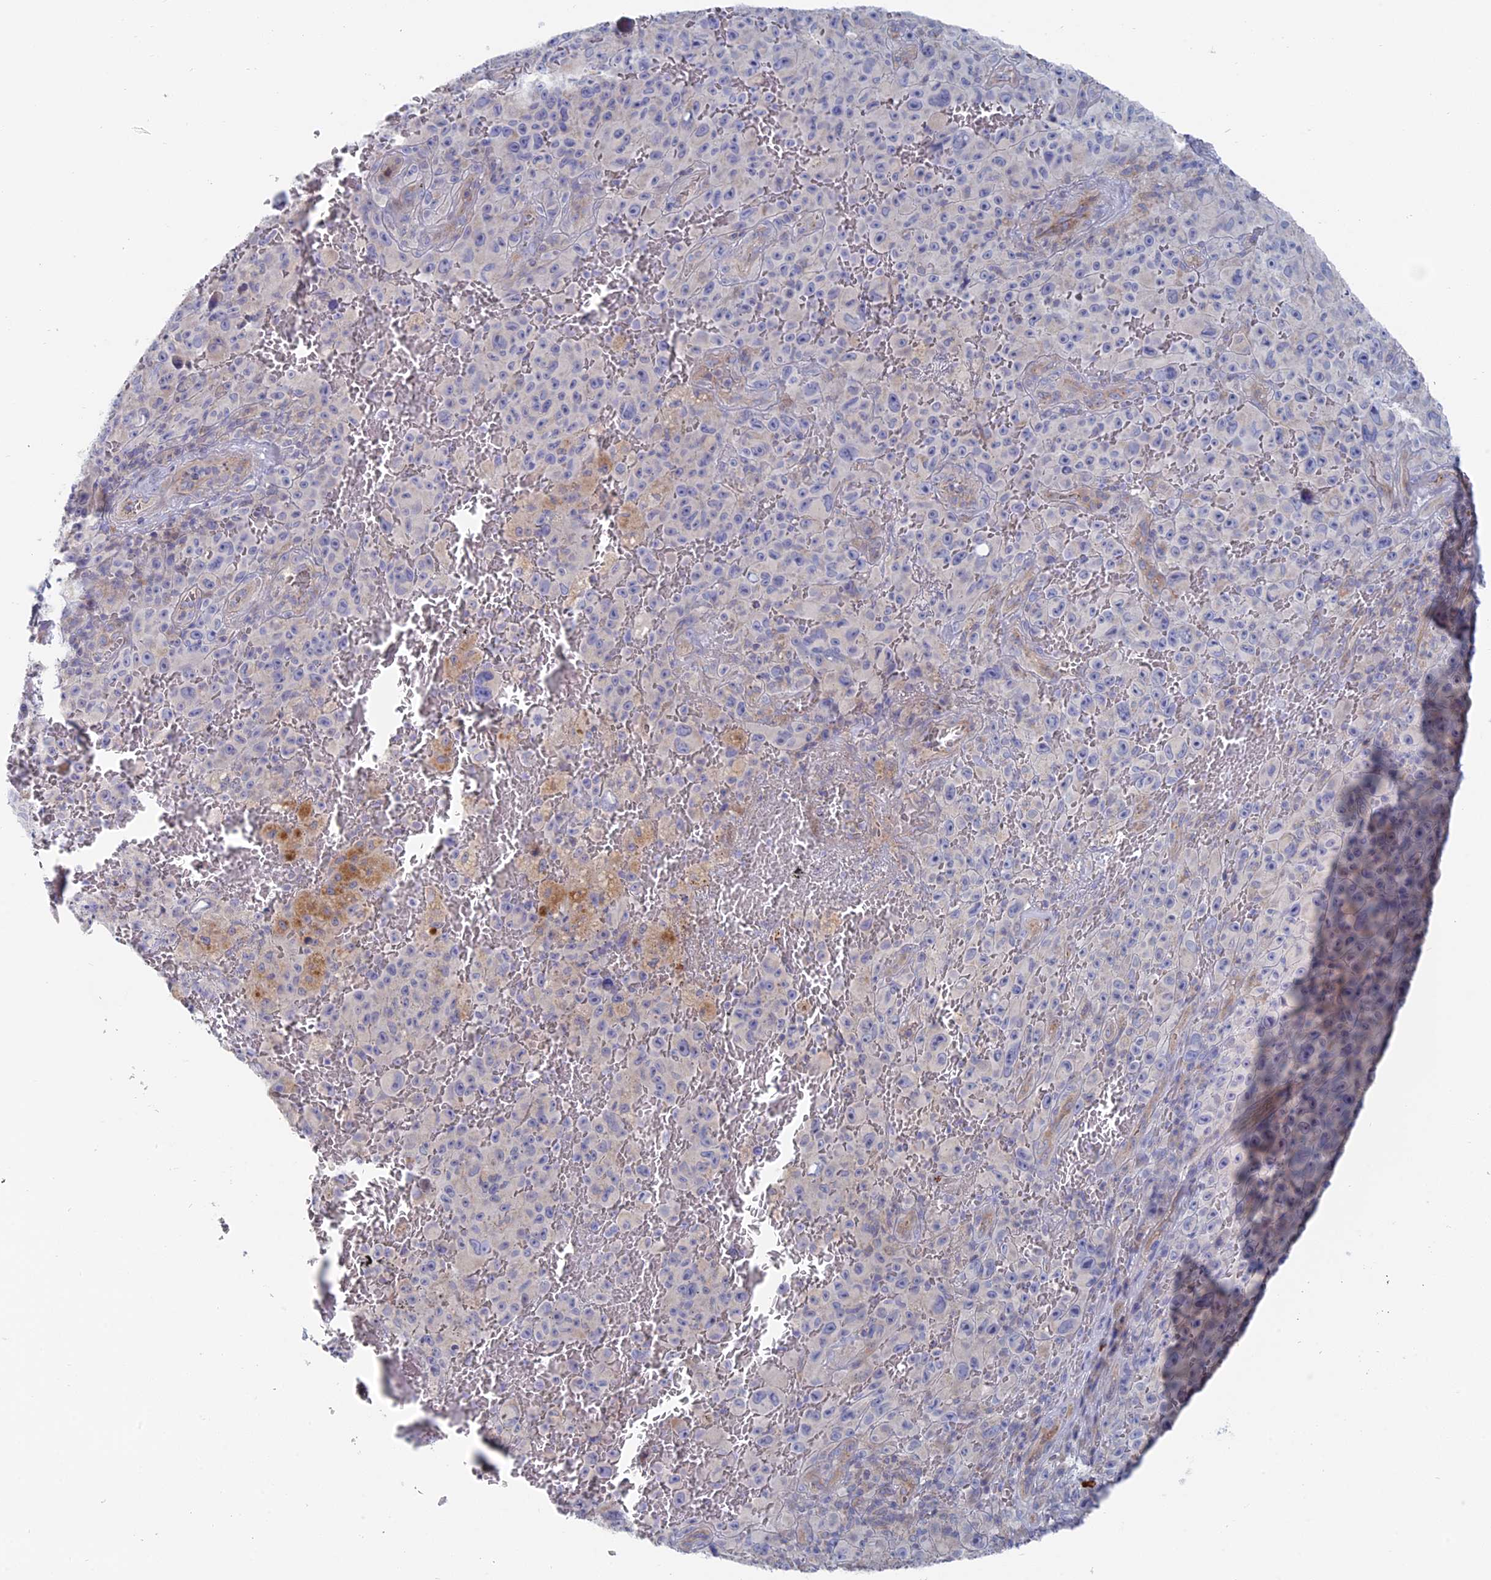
{"staining": {"intensity": "negative", "quantity": "none", "location": "none"}, "tissue": "melanoma", "cell_type": "Tumor cells", "image_type": "cancer", "snomed": [{"axis": "morphology", "description": "Malignant melanoma, NOS"}, {"axis": "topography", "description": "Skin"}], "caption": "Immunohistochemistry (IHC) image of neoplastic tissue: human malignant melanoma stained with DAB (3,3'-diaminobenzidine) displays no significant protein staining in tumor cells.", "gene": "TBC1D30", "patient": {"sex": "female", "age": 82}}